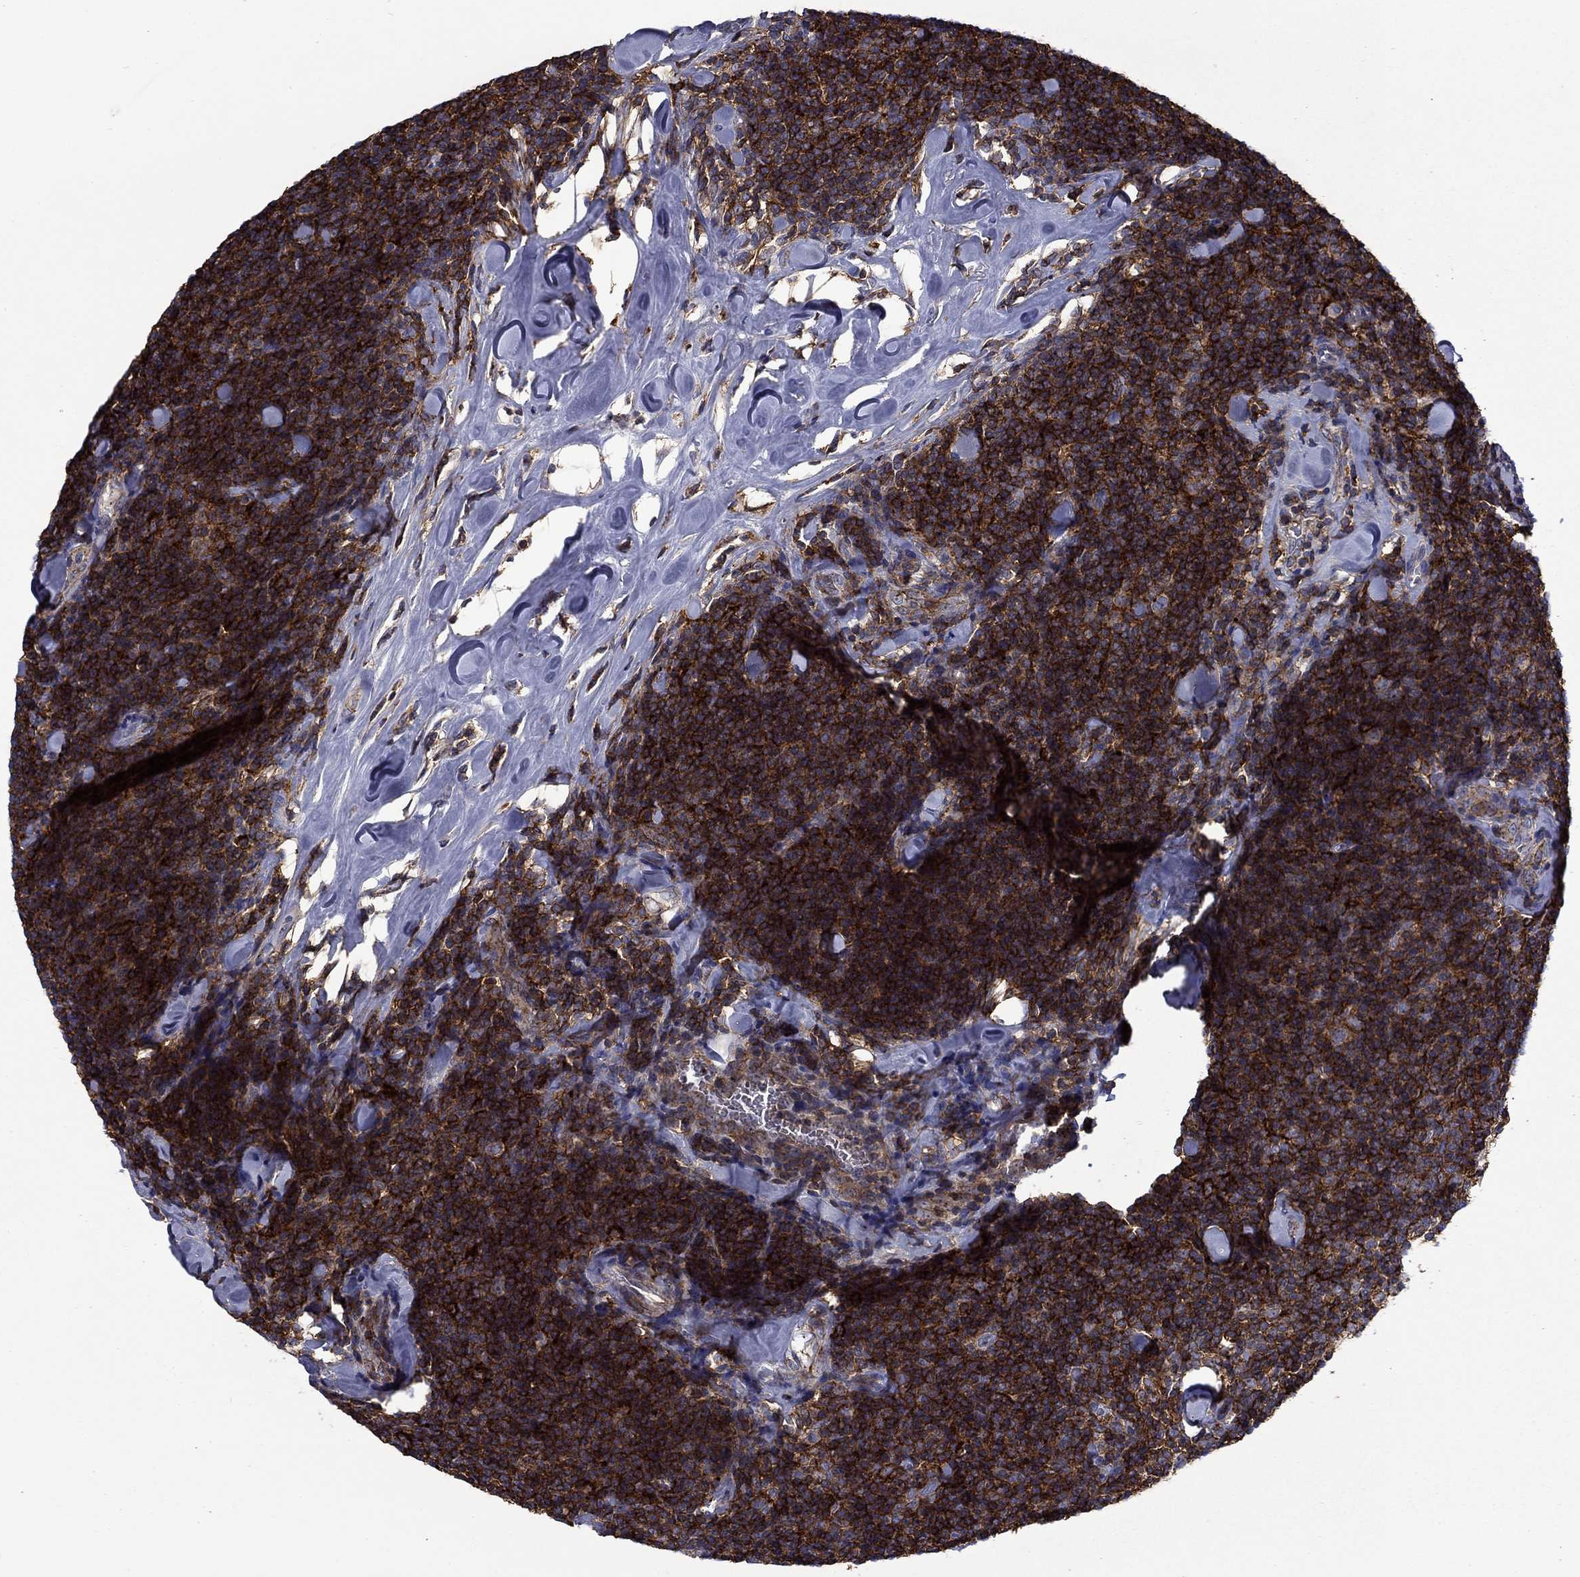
{"staining": {"intensity": "strong", "quantity": ">75%", "location": "cytoplasmic/membranous"}, "tissue": "lymphoma", "cell_type": "Tumor cells", "image_type": "cancer", "snomed": [{"axis": "morphology", "description": "Malignant lymphoma, non-Hodgkin's type, Low grade"}, {"axis": "topography", "description": "Lymph node"}], "caption": "Immunohistochemical staining of human low-grade malignant lymphoma, non-Hodgkin's type displays high levels of strong cytoplasmic/membranous positivity in about >75% of tumor cells.", "gene": "SIT1", "patient": {"sex": "female", "age": 56}}